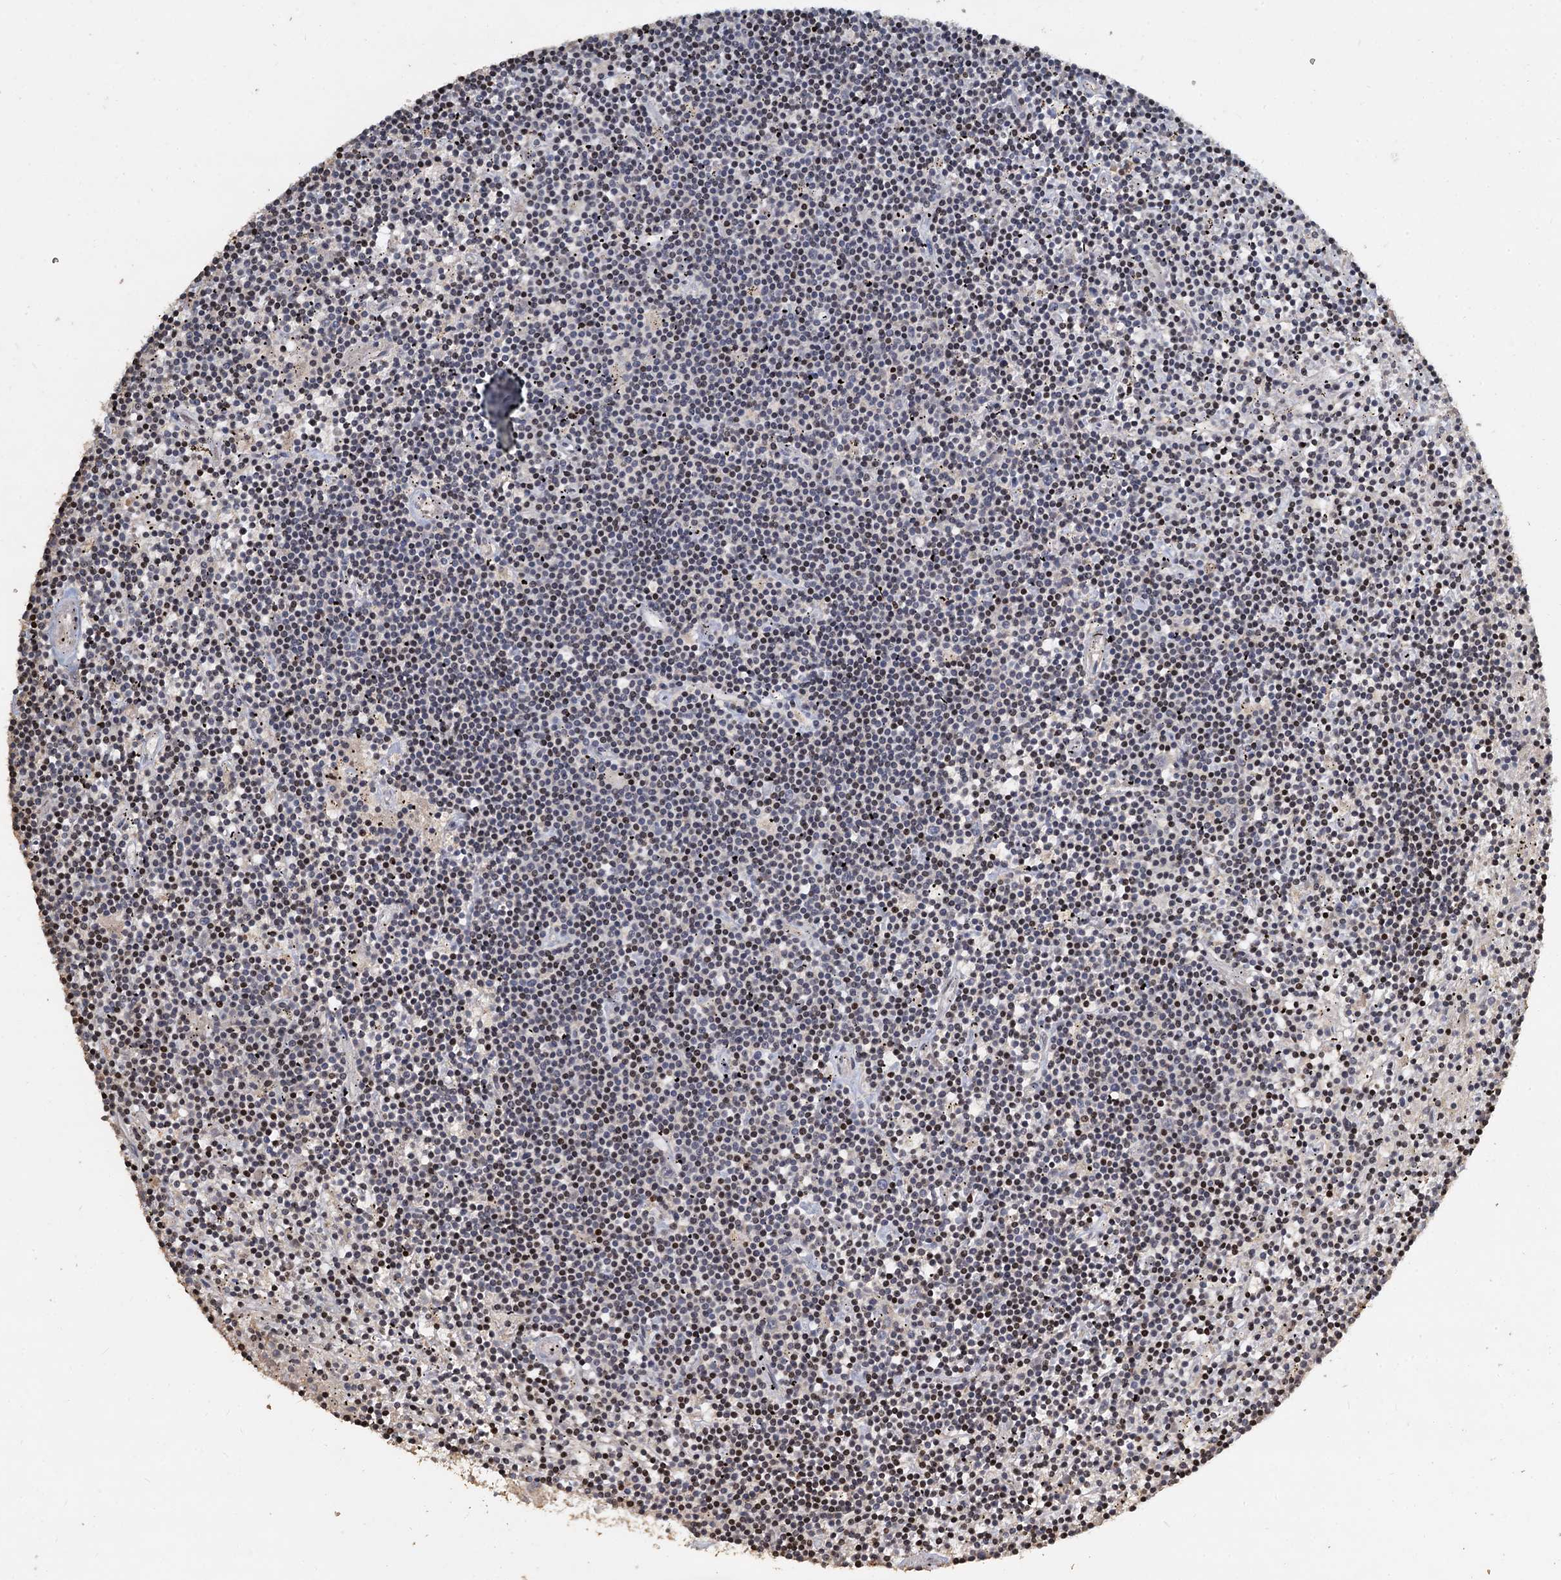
{"staining": {"intensity": "weak", "quantity": "<25%", "location": "nuclear"}, "tissue": "lymphoma", "cell_type": "Tumor cells", "image_type": "cancer", "snomed": [{"axis": "morphology", "description": "Malignant lymphoma, non-Hodgkin's type, Low grade"}, {"axis": "topography", "description": "Spleen"}], "caption": "Immunohistochemical staining of low-grade malignant lymphoma, non-Hodgkin's type displays no significant expression in tumor cells. The staining was performed using DAB to visualize the protein expression in brown, while the nuclei were stained in blue with hematoxylin (Magnification: 20x).", "gene": "CCDC61", "patient": {"sex": "male", "age": 76}}